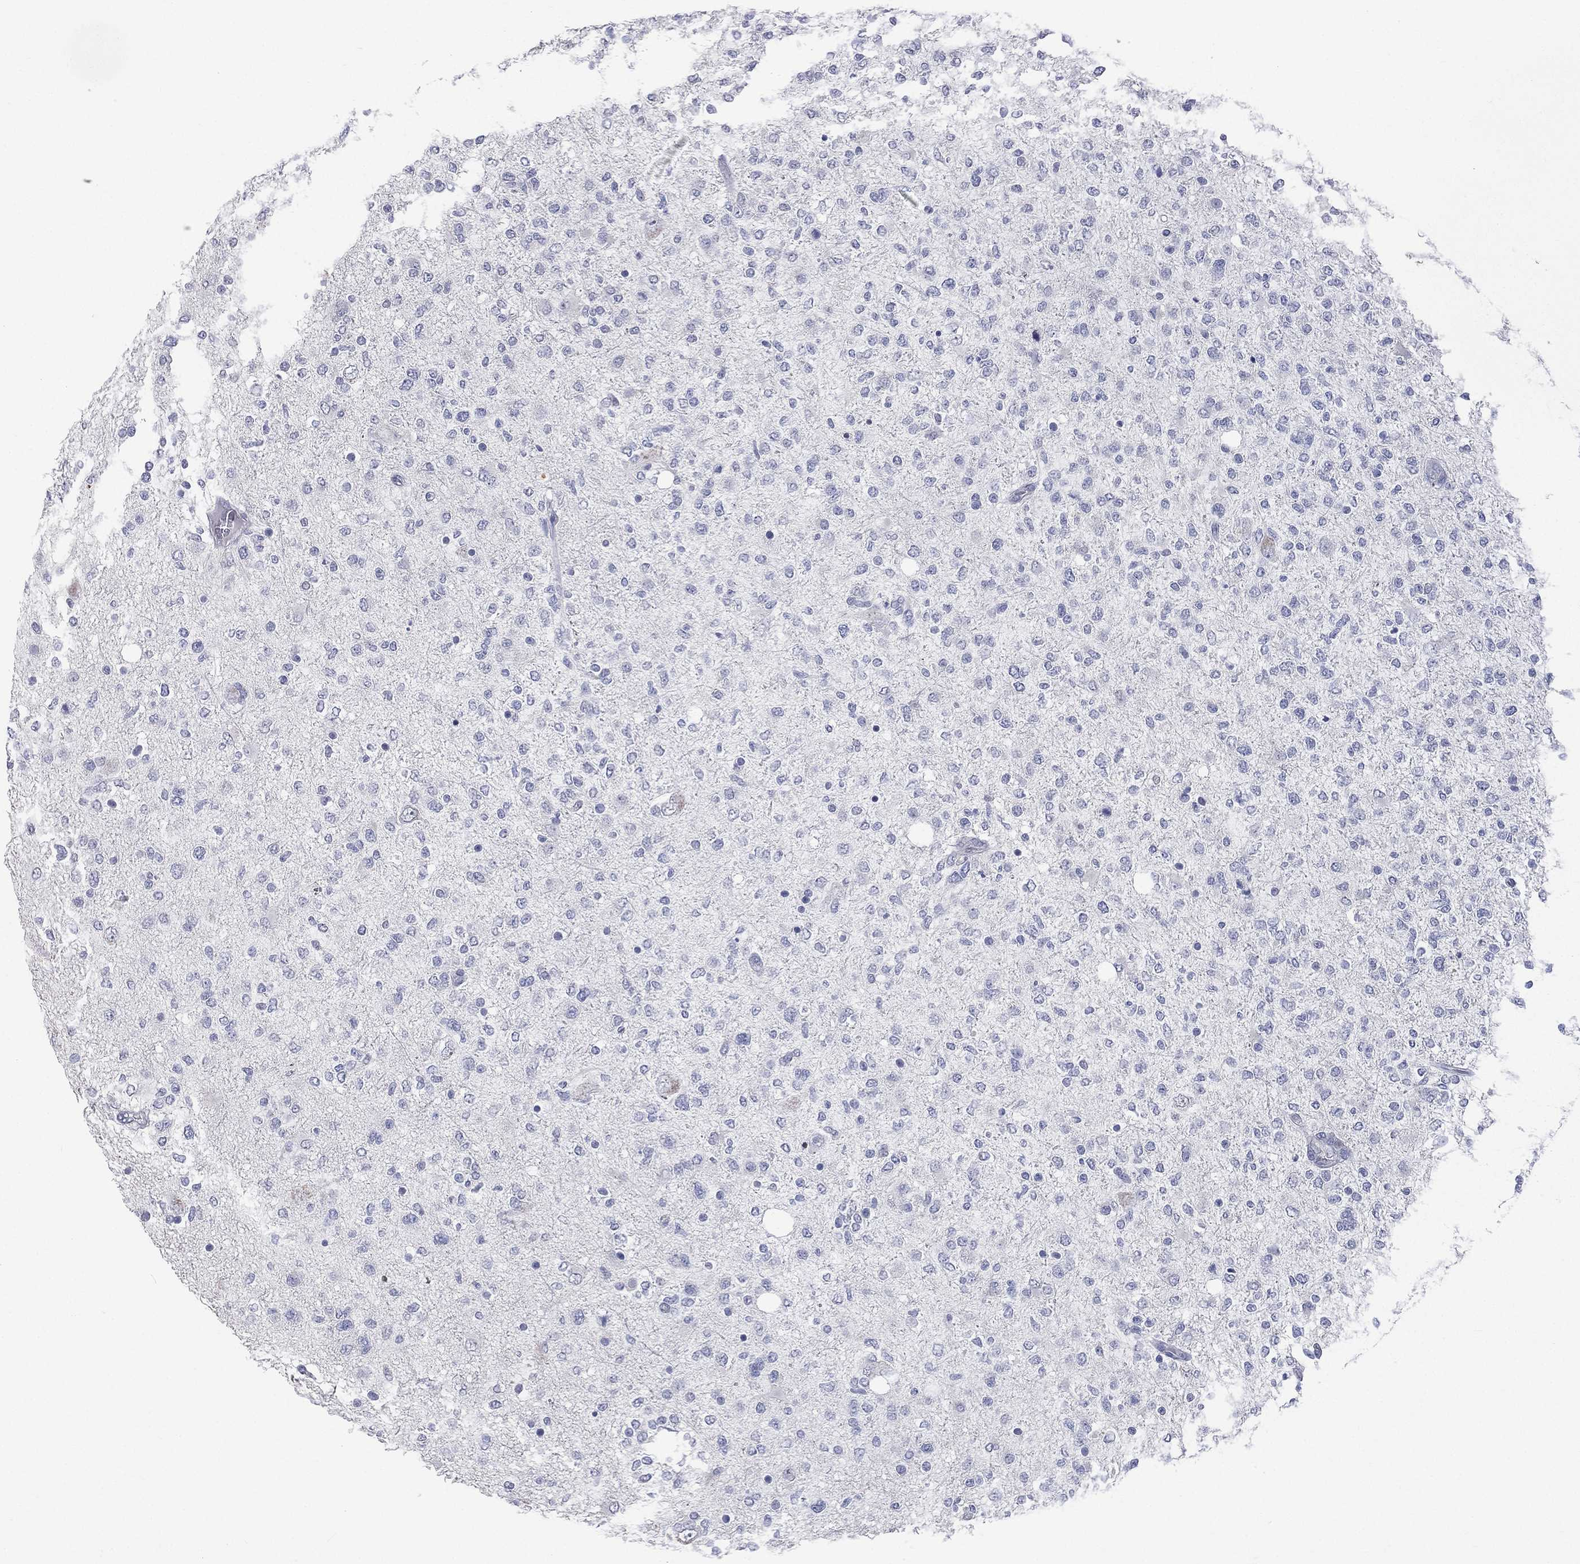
{"staining": {"intensity": "negative", "quantity": "none", "location": "none"}, "tissue": "glioma", "cell_type": "Tumor cells", "image_type": "cancer", "snomed": [{"axis": "morphology", "description": "Glioma, malignant, High grade"}, {"axis": "topography", "description": "Cerebral cortex"}], "caption": "High power microscopy photomicrograph of an immunohistochemistry (IHC) micrograph of high-grade glioma (malignant), revealing no significant positivity in tumor cells.", "gene": "DMKN", "patient": {"sex": "male", "age": 70}}